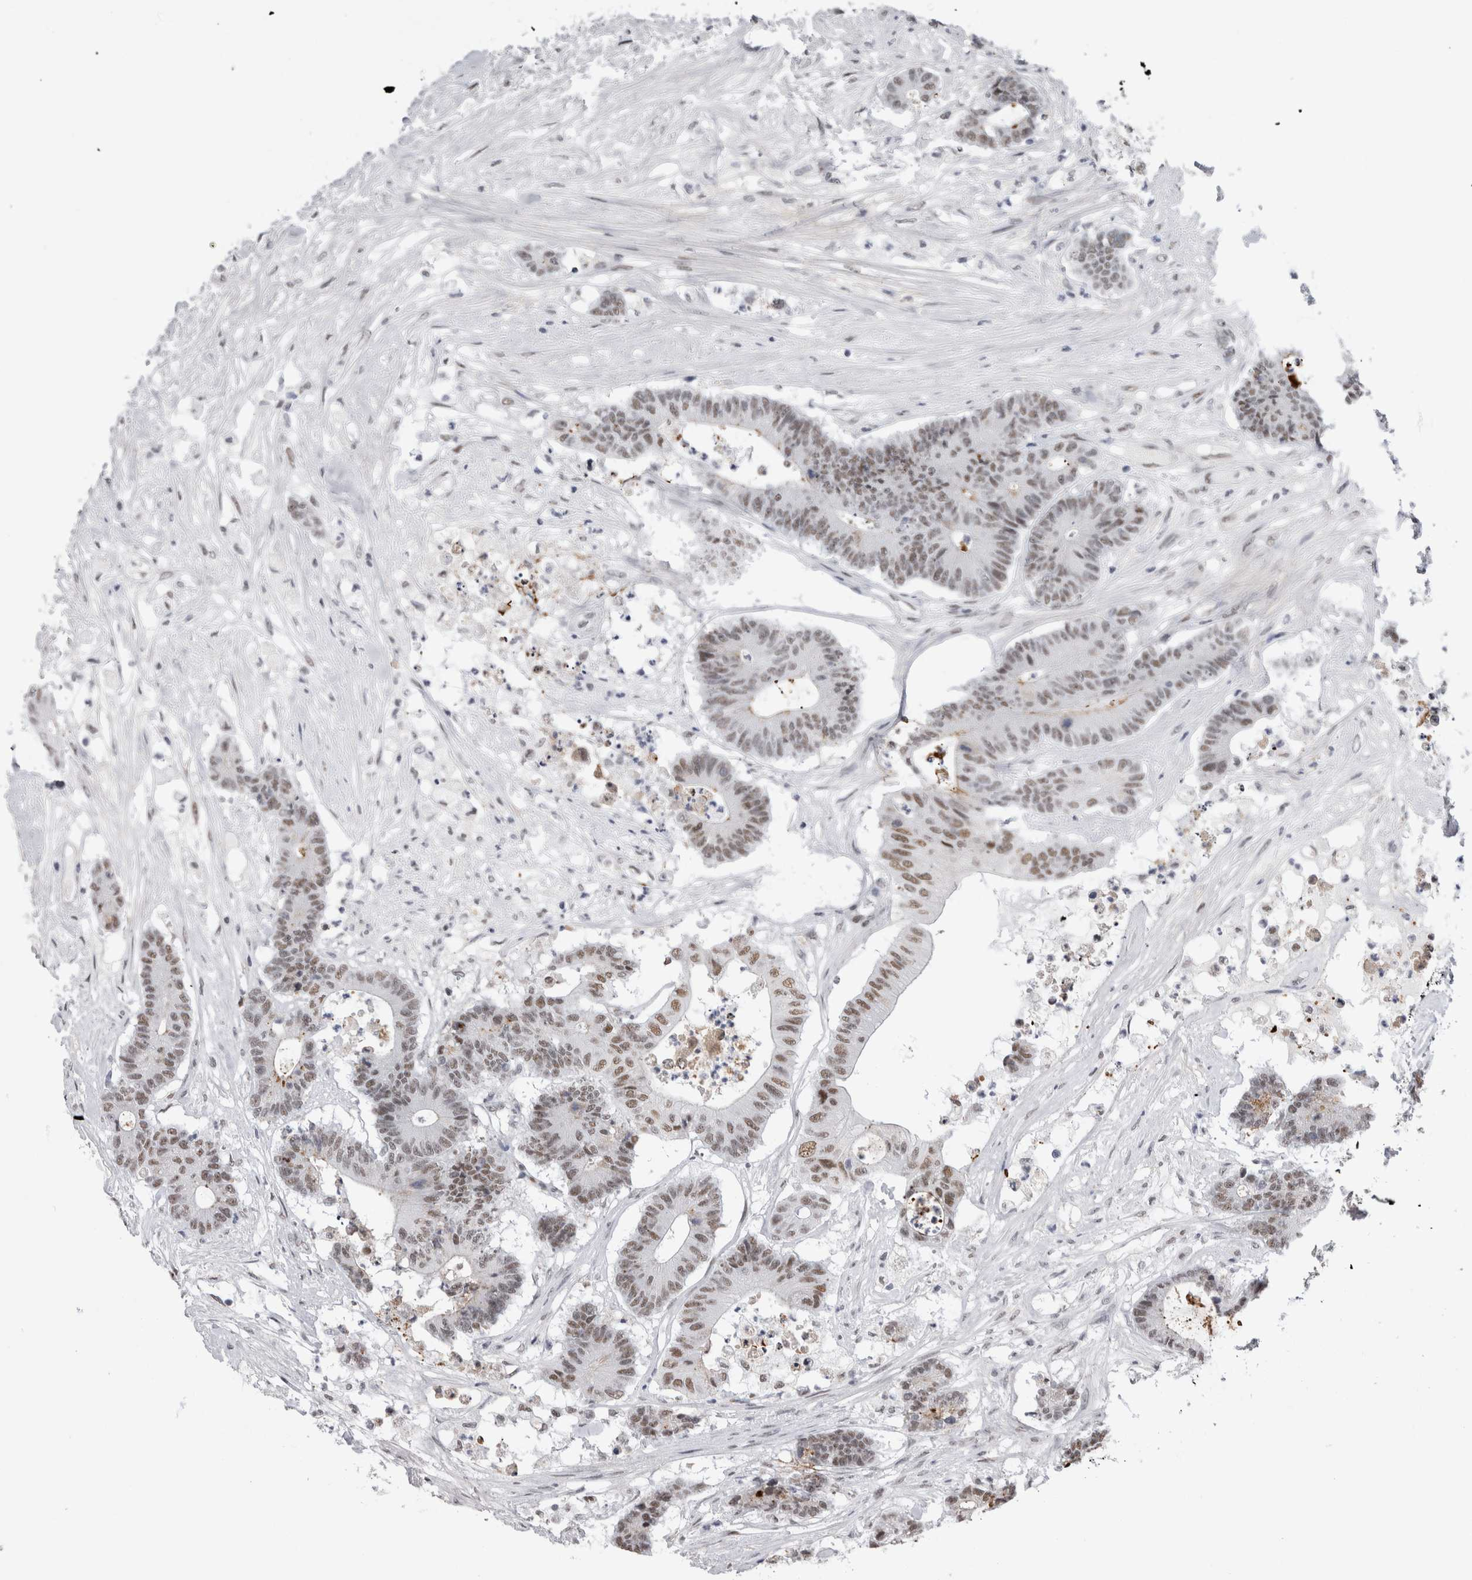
{"staining": {"intensity": "moderate", "quantity": ">75%", "location": "nuclear"}, "tissue": "colorectal cancer", "cell_type": "Tumor cells", "image_type": "cancer", "snomed": [{"axis": "morphology", "description": "Adenocarcinoma, NOS"}, {"axis": "topography", "description": "Colon"}], "caption": "Adenocarcinoma (colorectal) stained with a brown dye shows moderate nuclear positive positivity in about >75% of tumor cells.", "gene": "API5", "patient": {"sex": "female", "age": 84}}